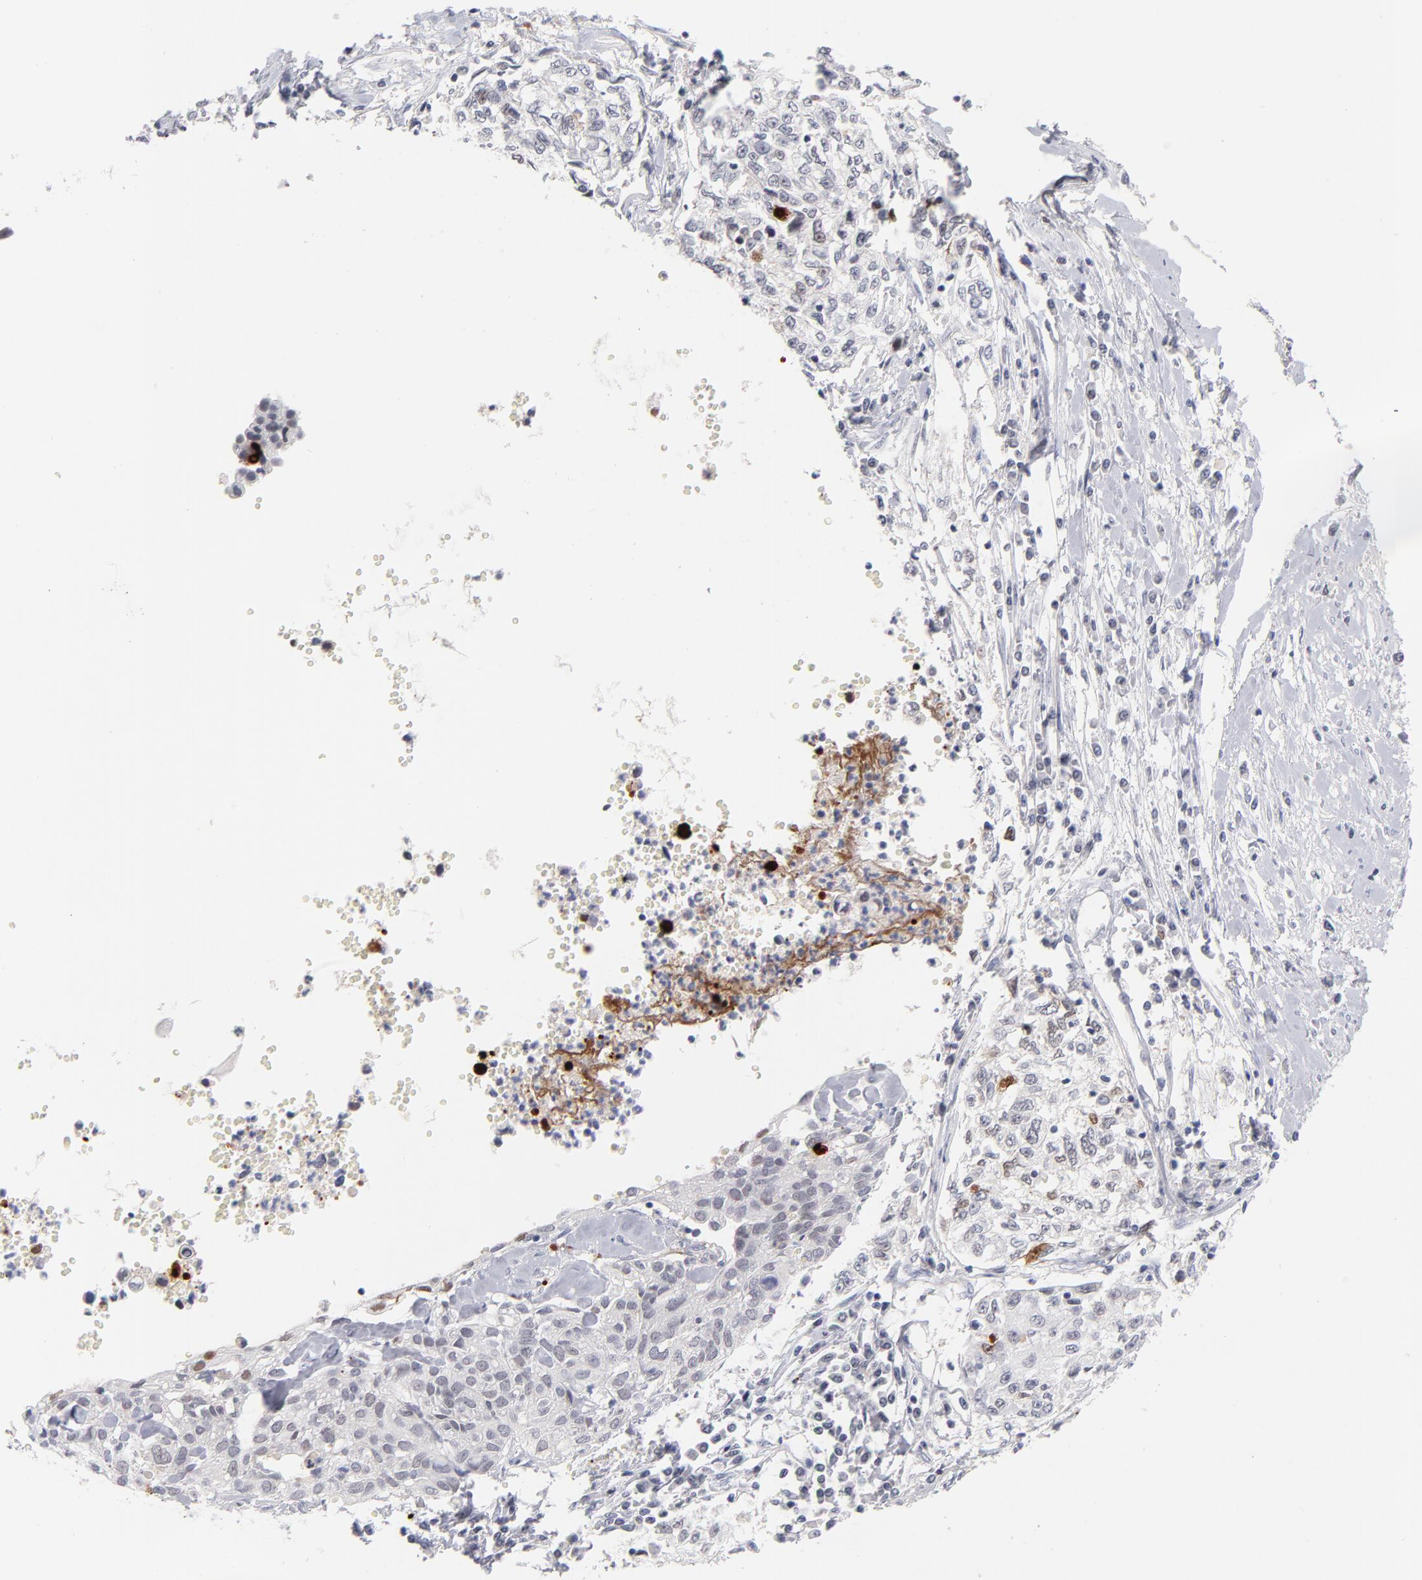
{"staining": {"intensity": "moderate", "quantity": "<25%", "location": "nuclear"}, "tissue": "cervical cancer", "cell_type": "Tumor cells", "image_type": "cancer", "snomed": [{"axis": "morphology", "description": "Normal tissue, NOS"}, {"axis": "morphology", "description": "Squamous cell carcinoma, NOS"}, {"axis": "topography", "description": "Cervix"}], "caption": "Immunohistochemistry (IHC) image of neoplastic tissue: human squamous cell carcinoma (cervical) stained using immunohistochemistry (IHC) displays low levels of moderate protein expression localized specifically in the nuclear of tumor cells, appearing as a nuclear brown color.", "gene": "PARP1", "patient": {"sex": "female", "age": 45}}